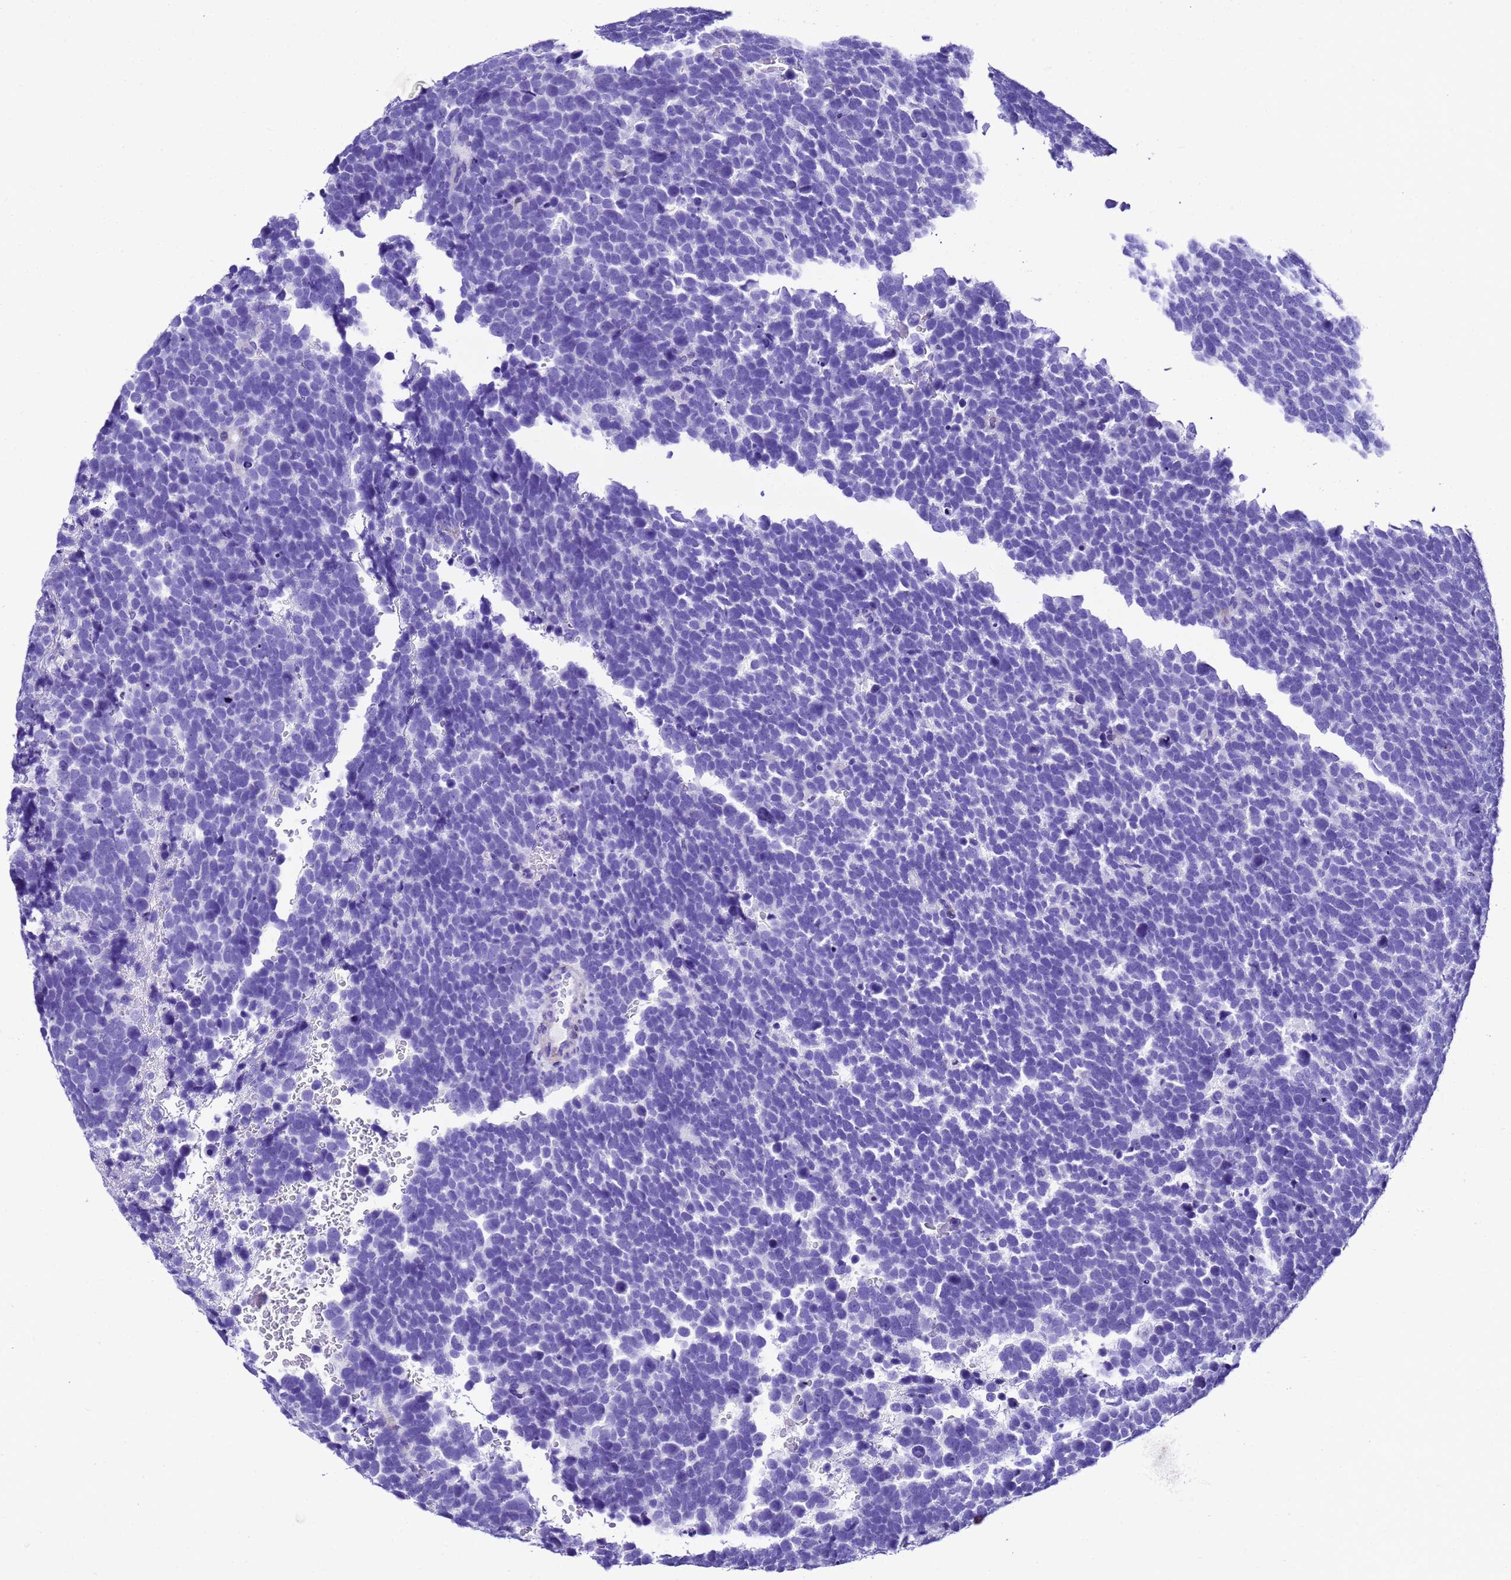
{"staining": {"intensity": "negative", "quantity": "none", "location": "none"}, "tissue": "urothelial cancer", "cell_type": "Tumor cells", "image_type": "cancer", "snomed": [{"axis": "morphology", "description": "Urothelial carcinoma, High grade"}, {"axis": "topography", "description": "Urinary bladder"}], "caption": "The histopathology image shows no staining of tumor cells in urothelial cancer.", "gene": "UGT2B10", "patient": {"sex": "female", "age": 82}}